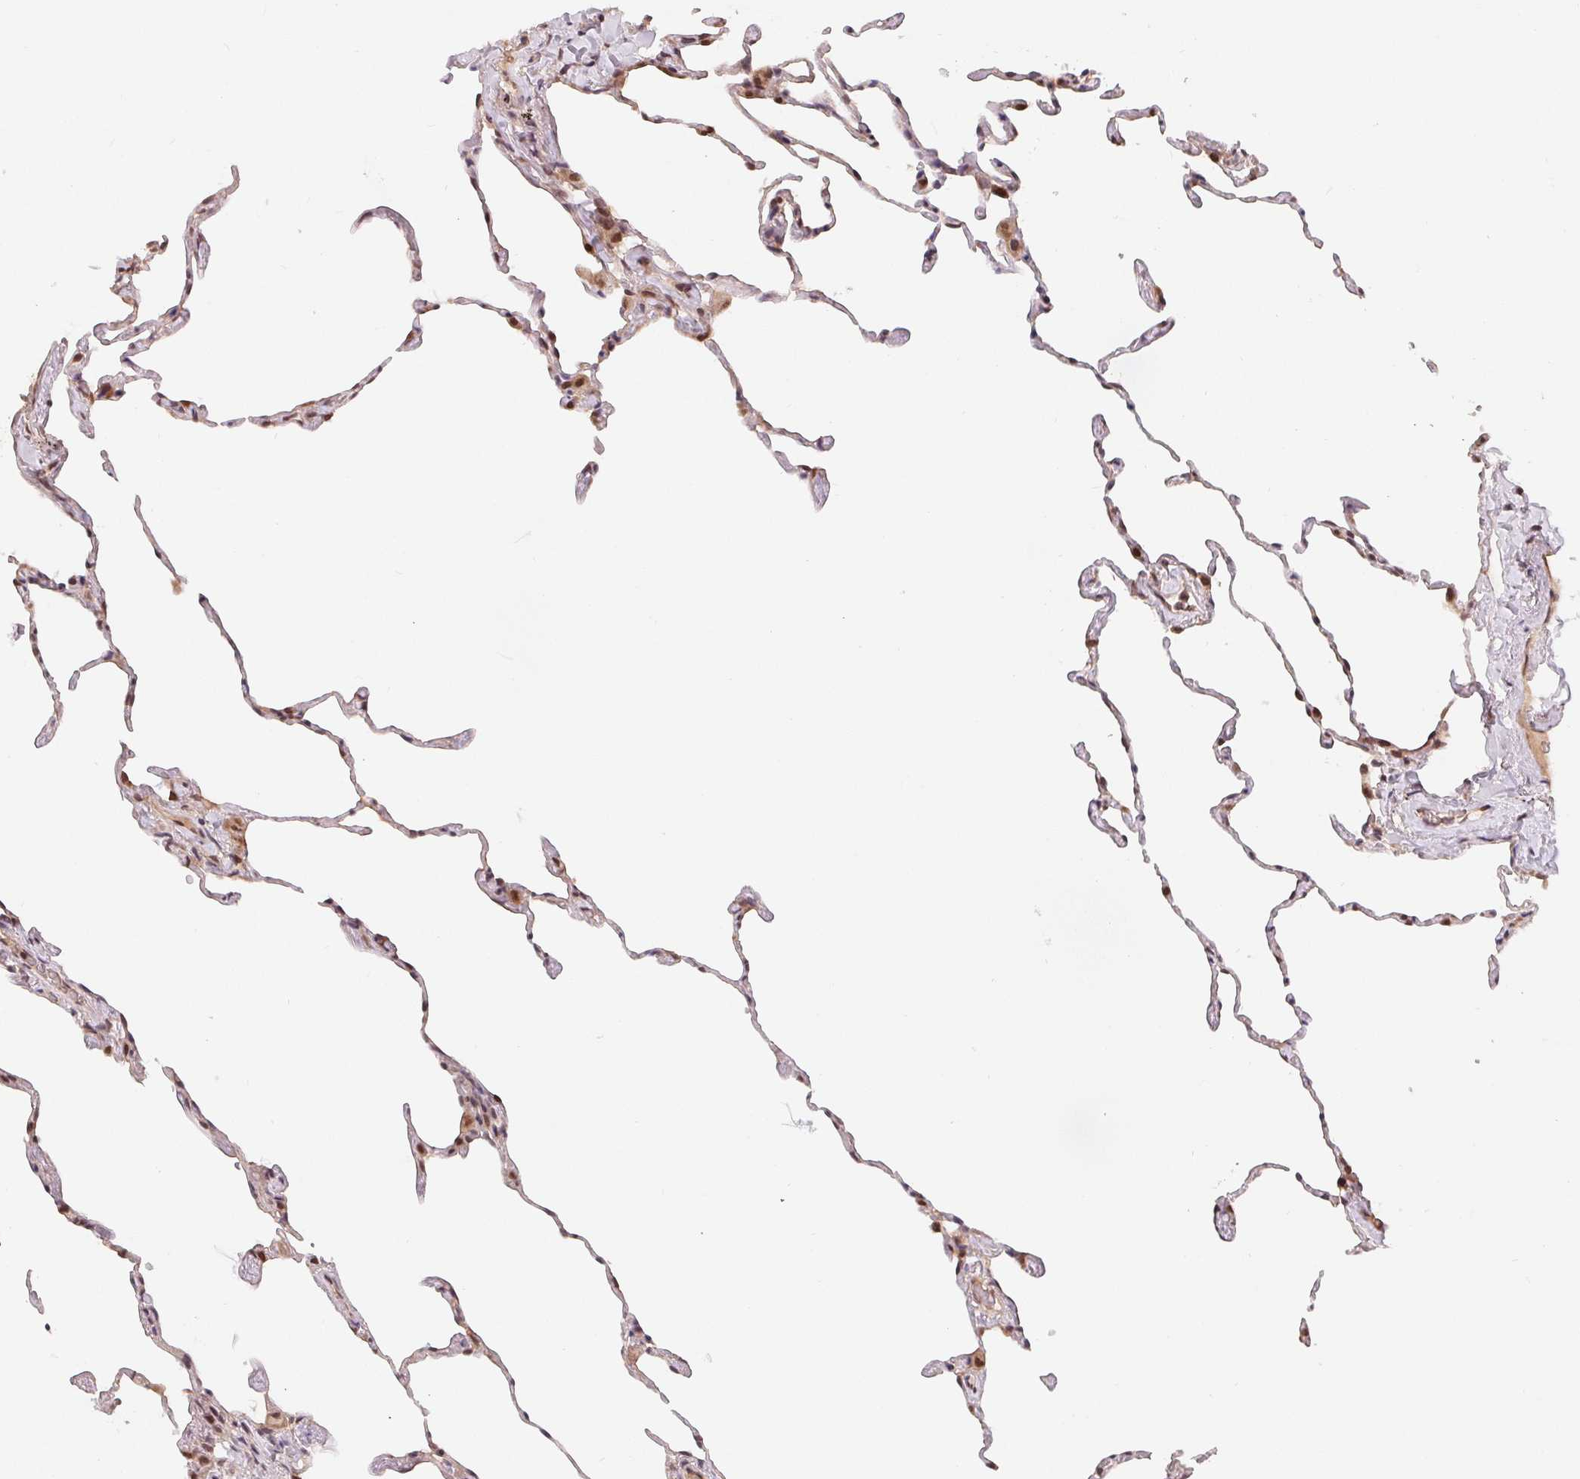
{"staining": {"intensity": "moderate", "quantity": "25%-75%", "location": "nuclear"}, "tissue": "lung", "cell_type": "Alveolar cells", "image_type": "normal", "snomed": [{"axis": "morphology", "description": "Normal tissue, NOS"}, {"axis": "topography", "description": "Lung"}], "caption": "Normal lung exhibits moderate nuclear staining in about 25%-75% of alveolar cells, visualized by immunohistochemistry. The staining was performed using DAB (3,3'-diaminobenzidine) to visualize the protein expression in brown, while the nuclei were stained in blue with hematoxylin (Magnification: 20x).", "gene": "HMGN3", "patient": {"sex": "female", "age": 57}}